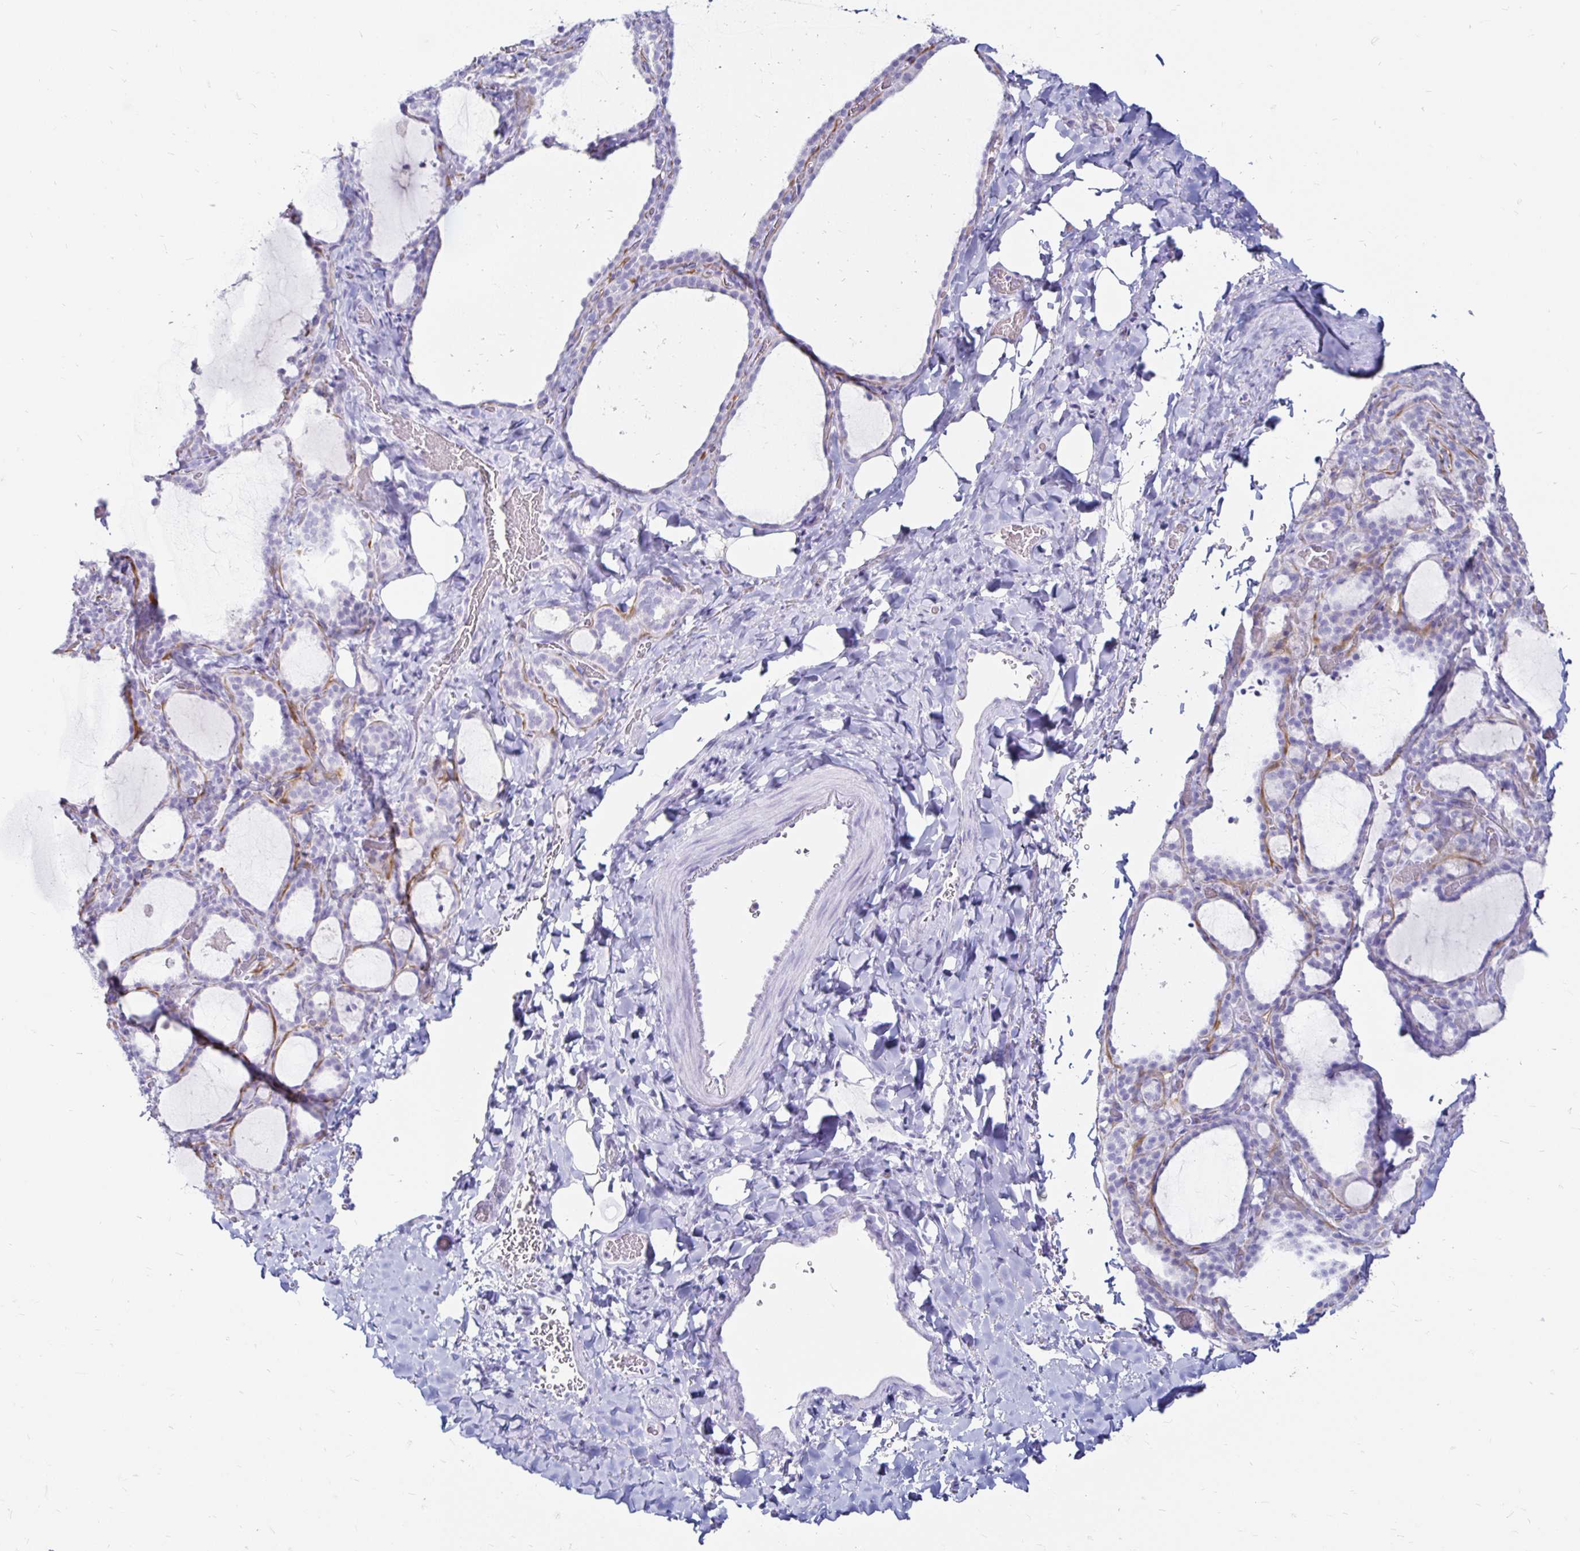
{"staining": {"intensity": "negative", "quantity": "none", "location": "none"}, "tissue": "thyroid gland", "cell_type": "Glandular cells", "image_type": "normal", "snomed": [{"axis": "morphology", "description": "Normal tissue, NOS"}, {"axis": "topography", "description": "Thyroid gland"}], "caption": "This is a photomicrograph of immunohistochemistry staining of benign thyroid gland, which shows no staining in glandular cells. The staining is performed using DAB (3,3'-diaminobenzidine) brown chromogen with nuclei counter-stained in using hematoxylin.", "gene": "TIMP1", "patient": {"sex": "female", "age": 22}}